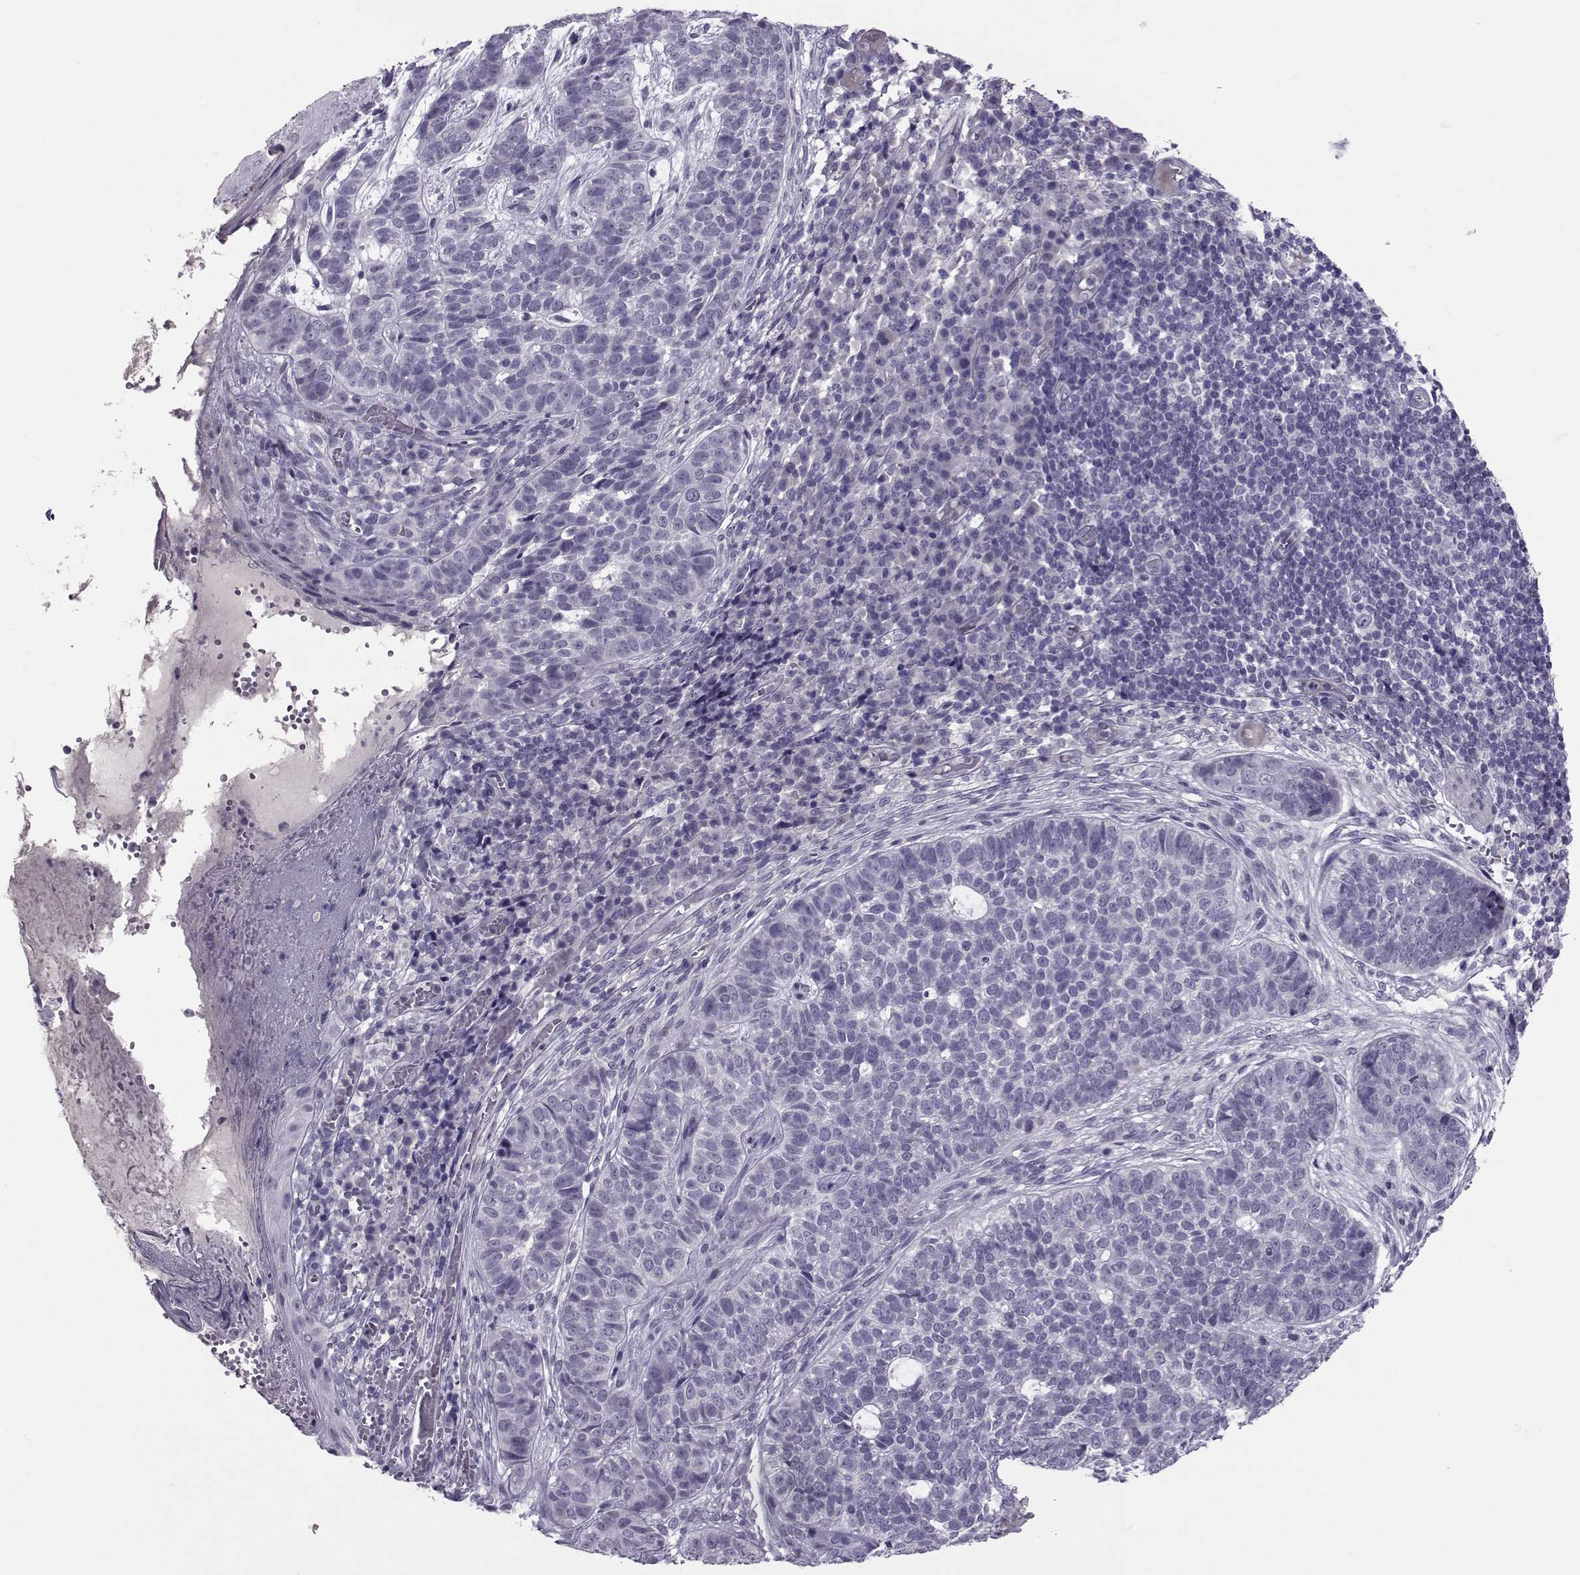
{"staining": {"intensity": "negative", "quantity": "none", "location": "none"}, "tissue": "skin cancer", "cell_type": "Tumor cells", "image_type": "cancer", "snomed": [{"axis": "morphology", "description": "Basal cell carcinoma"}, {"axis": "topography", "description": "Skin"}], "caption": "The micrograph reveals no staining of tumor cells in skin cancer.", "gene": "ASRGL1", "patient": {"sex": "female", "age": 69}}